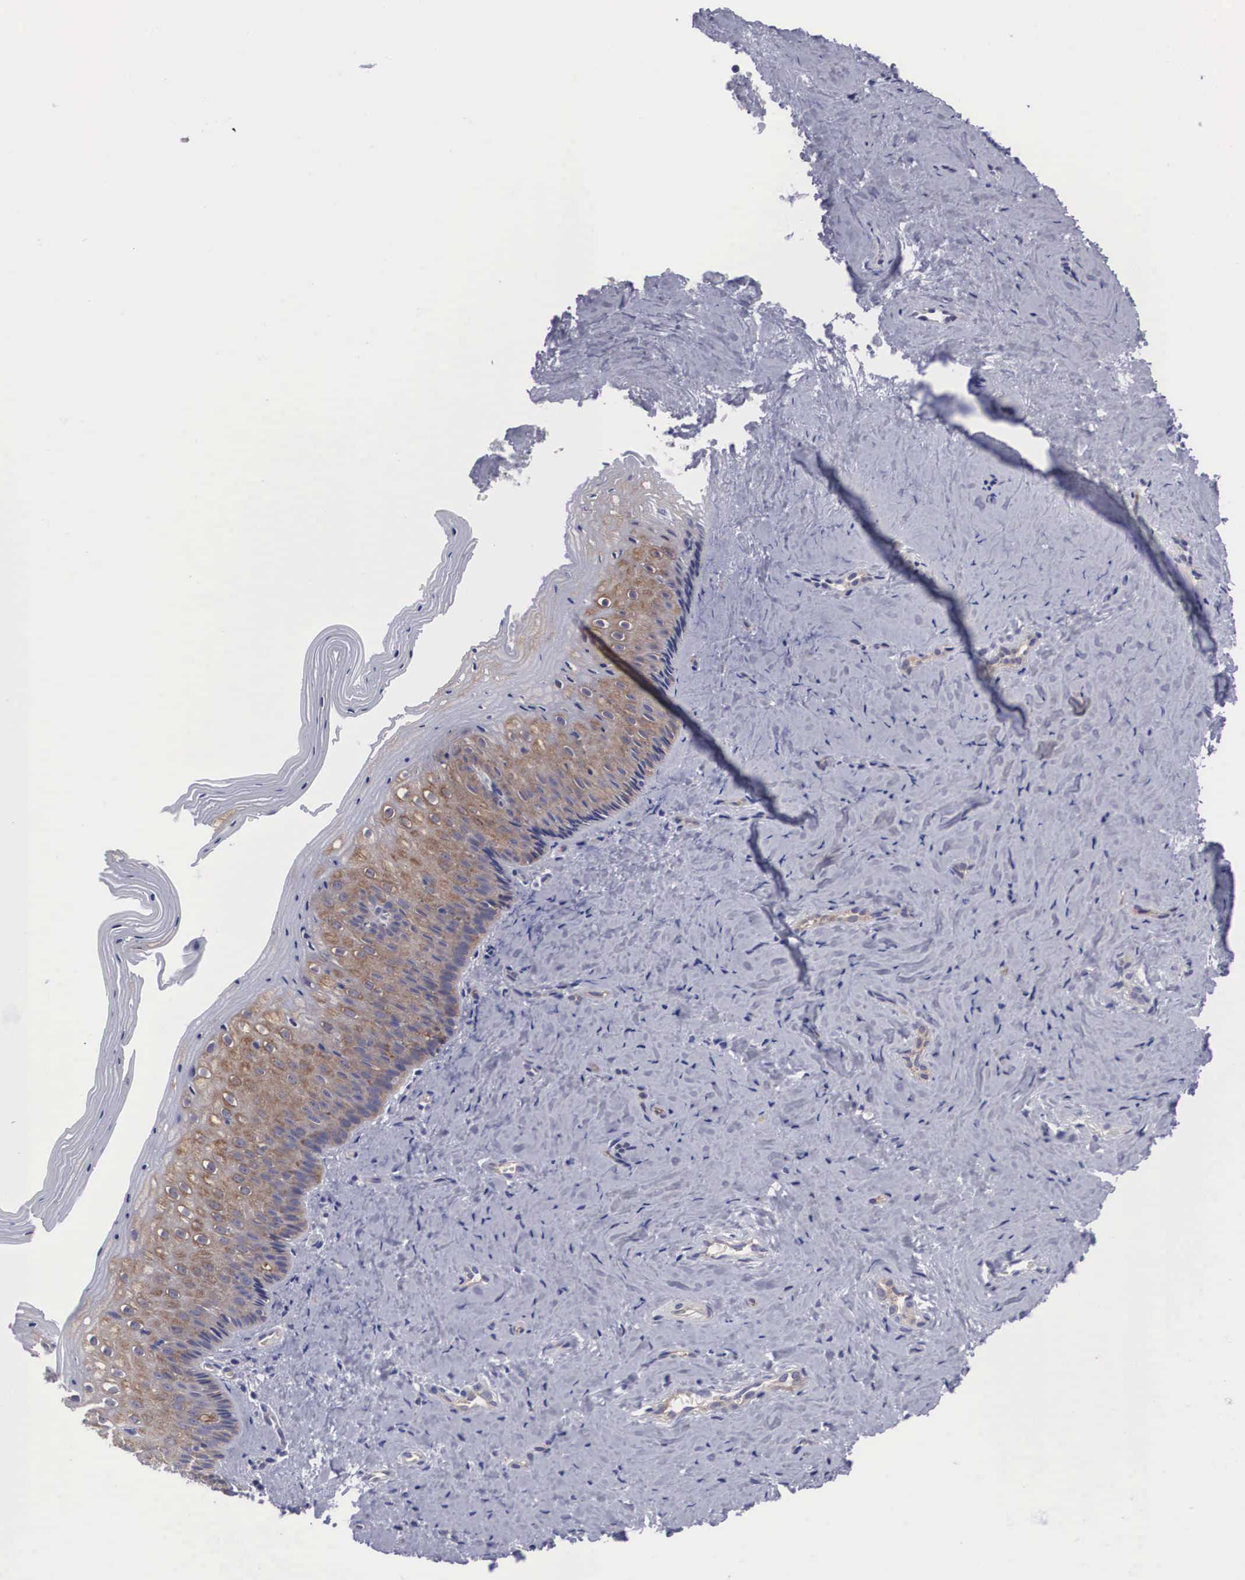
{"staining": {"intensity": "moderate", "quantity": "25%-75%", "location": "cytoplasmic/membranous"}, "tissue": "vagina", "cell_type": "Squamous epithelial cells", "image_type": "normal", "snomed": [{"axis": "morphology", "description": "Normal tissue, NOS"}, {"axis": "topography", "description": "Vagina"}], "caption": "The micrograph displays staining of benign vagina, revealing moderate cytoplasmic/membranous protein positivity (brown color) within squamous epithelial cells.", "gene": "MAST4", "patient": {"sex": "female", "age": 46}}